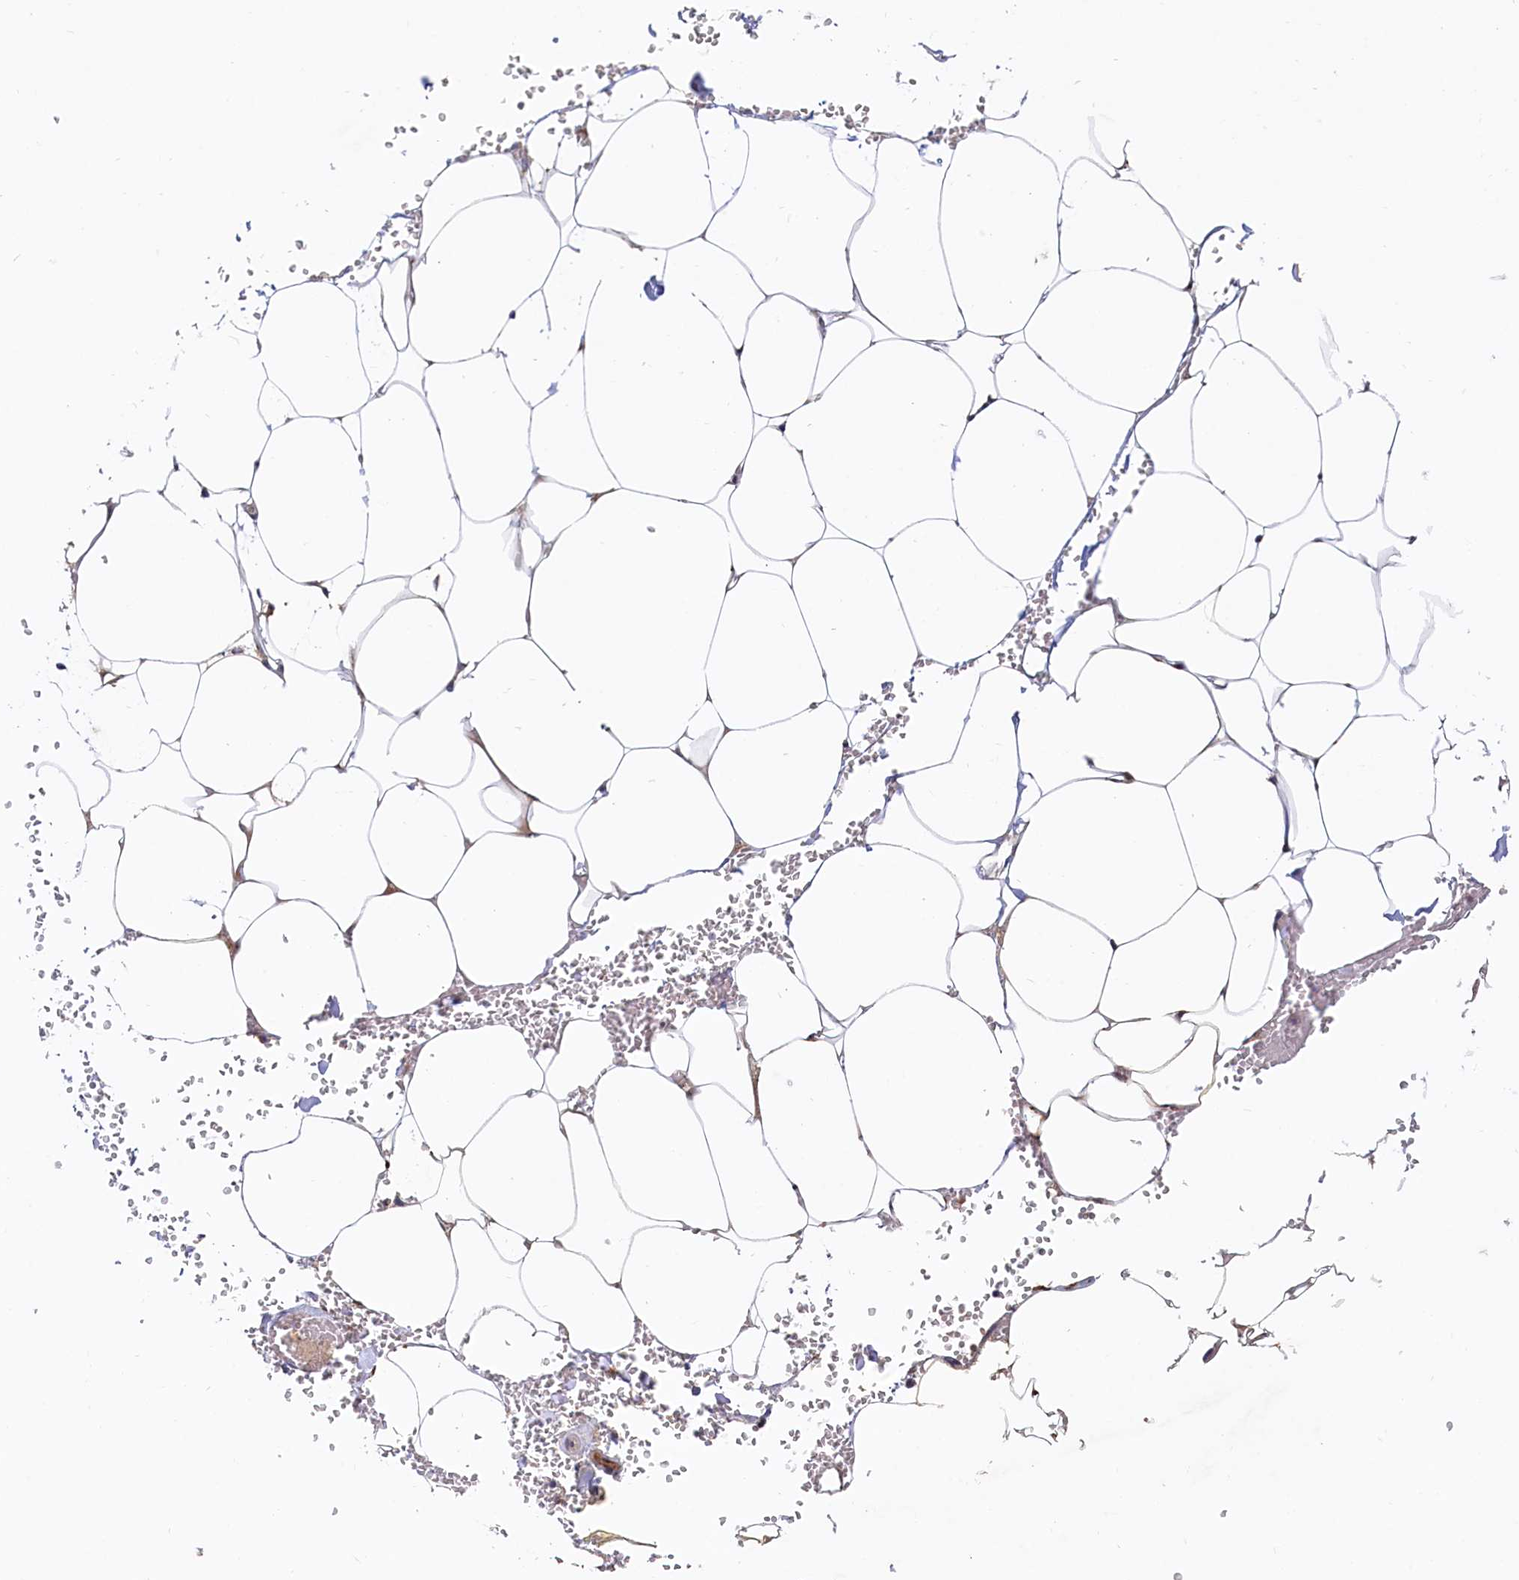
{"staining": {"intensity": "weak", "quantity": "25%-75%", "location": "cytoplasmic/membranous"}, "tissue": "adipose tissue", "cell_type": "Adipocytes", "image_type": "normal", "snomed": [{"axis": "morphology", "description": "Normal tissue, NOS"}, {"axis": "topography", "description": "Gallbladder"}, {"axis": "topography", "description": "Peripheral nerve tissue"}], "caption": "Protein expression analysis of unremarkable human adipose tissue reveals weak cytoplasmic/membranous positivity in about 25%-75% of adipocytes. (DAB IHC with brightfield microscopy, high magnification).", "gene": "RGS7BP", "patient": {"sex": "male", "age": 38}}